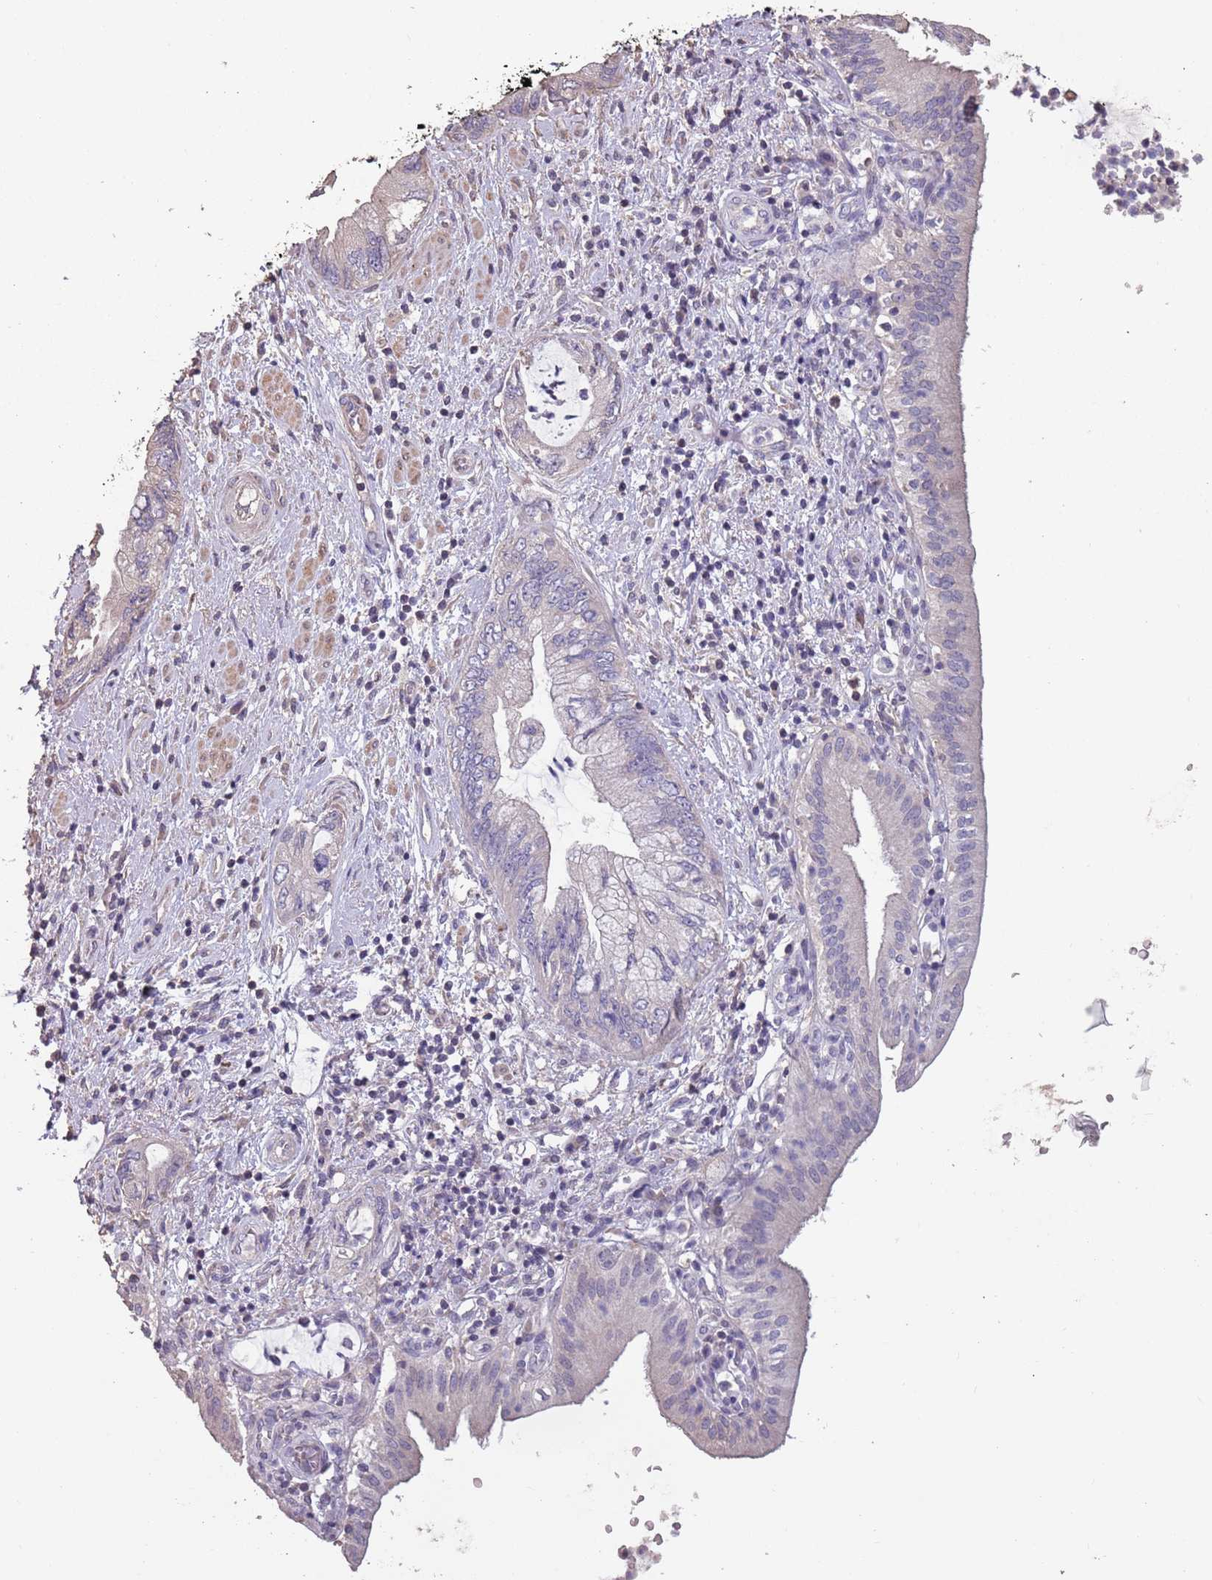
{"staining": {"intensity": "negative", "quantity": "none", "location": "none"}, "tissue": "pancreatic cancer", "cell_type": "Tumor cells", "image_type": "cancer", "snomed": [{"axis": "morphology", "description": "Adenocarcinoma, NOS"}, {"axis": "topography", "description": "Pancreas"}], "caption": "Tumor cells show no significant protein positivity in pancreatic adenocarcinoma.", "gene": "MBD3L1", "patient": {"sex": "female", "age": 73}}